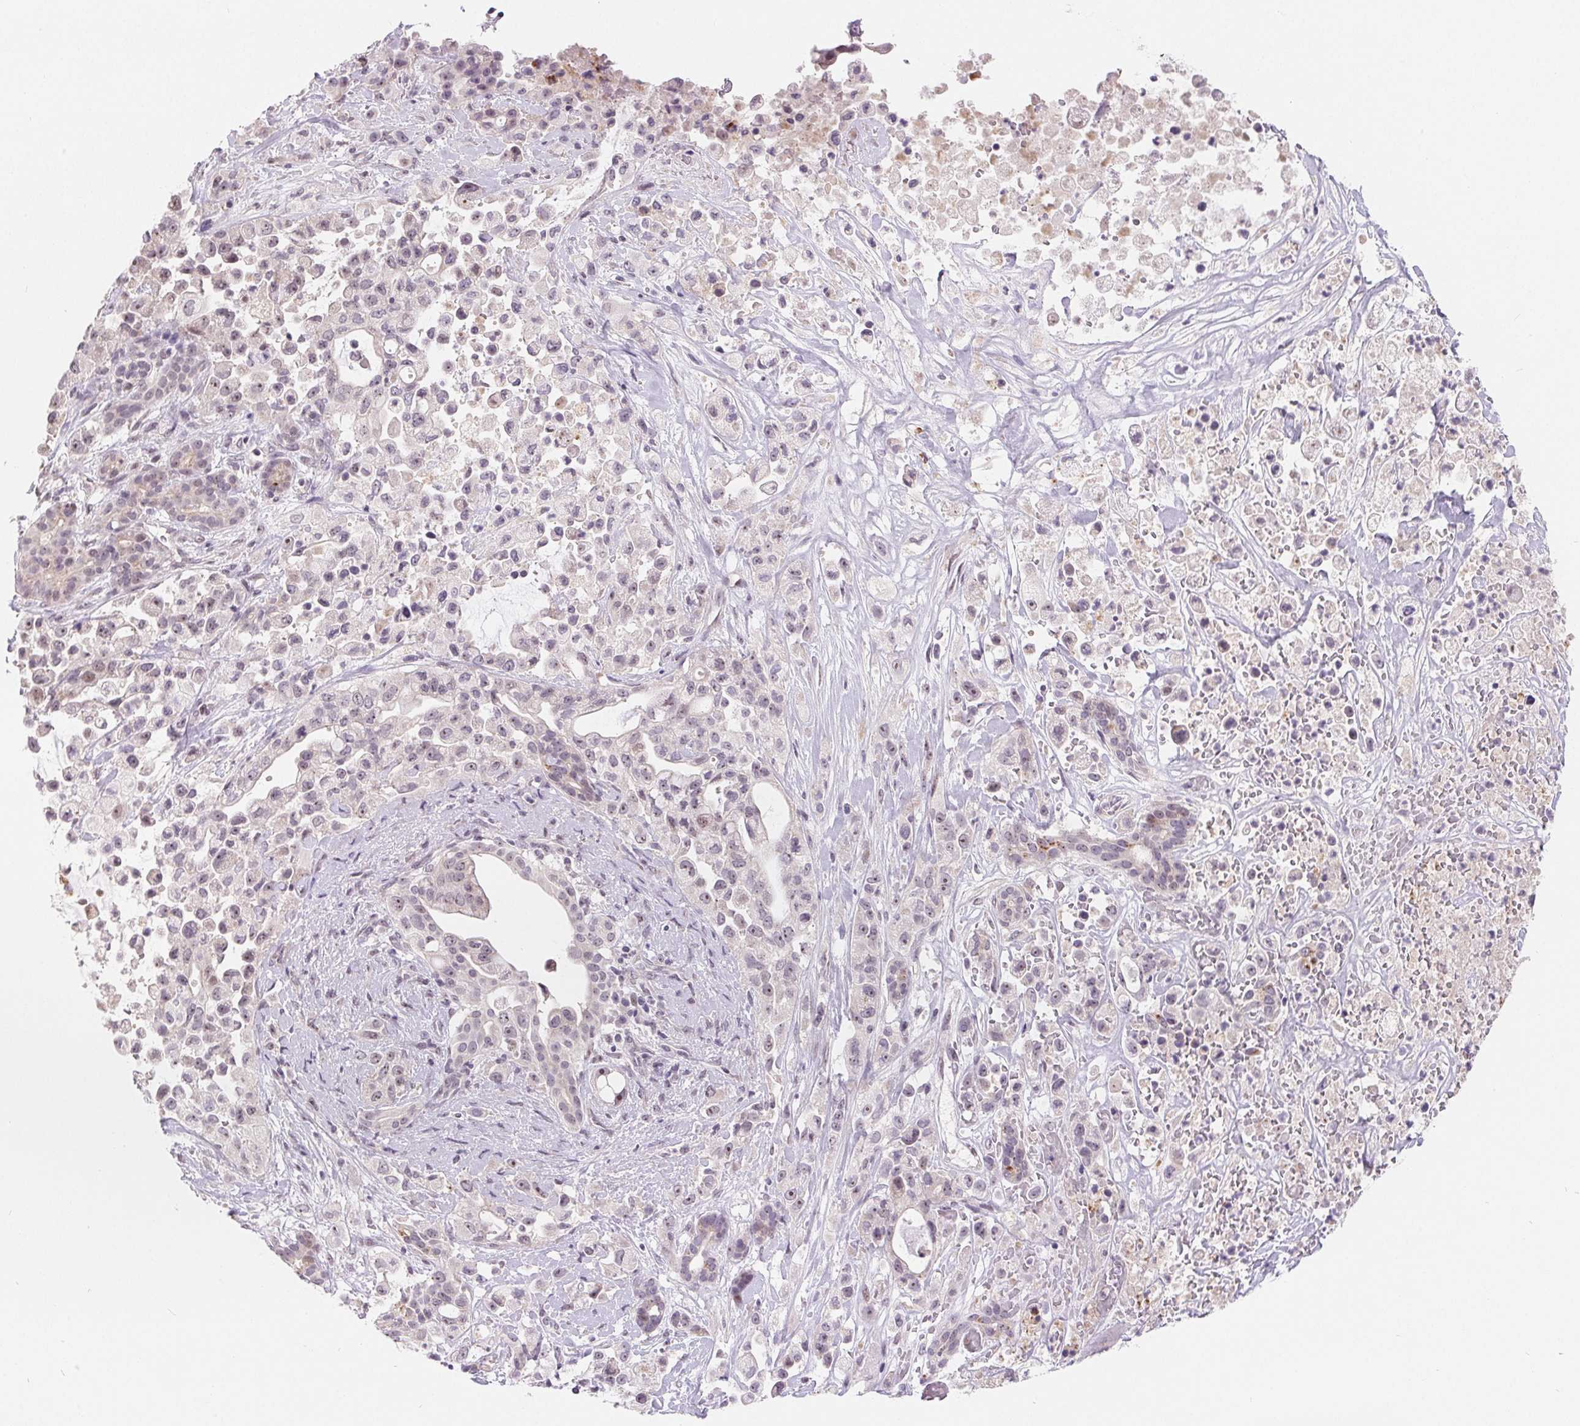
{"staining": {"intensity": "weak", "quantity": "<25%", "location": "nuclear"}, "tissue": "pancreatic cancer", "cell_type": "Tumor cells", "image_type": "cancer", "snomed": [{"axis": "morphology", "description": "Adenocarcinoma, NOS"}, {"axis": "topography", "description": "Pancreas"}], "caption": "The histopathology image shows no staining of tumor cells in pancreatic cancer (adenocarcinoma).", "gene": "LCA5L", "patient": {"sex": "male", "age": 44}}